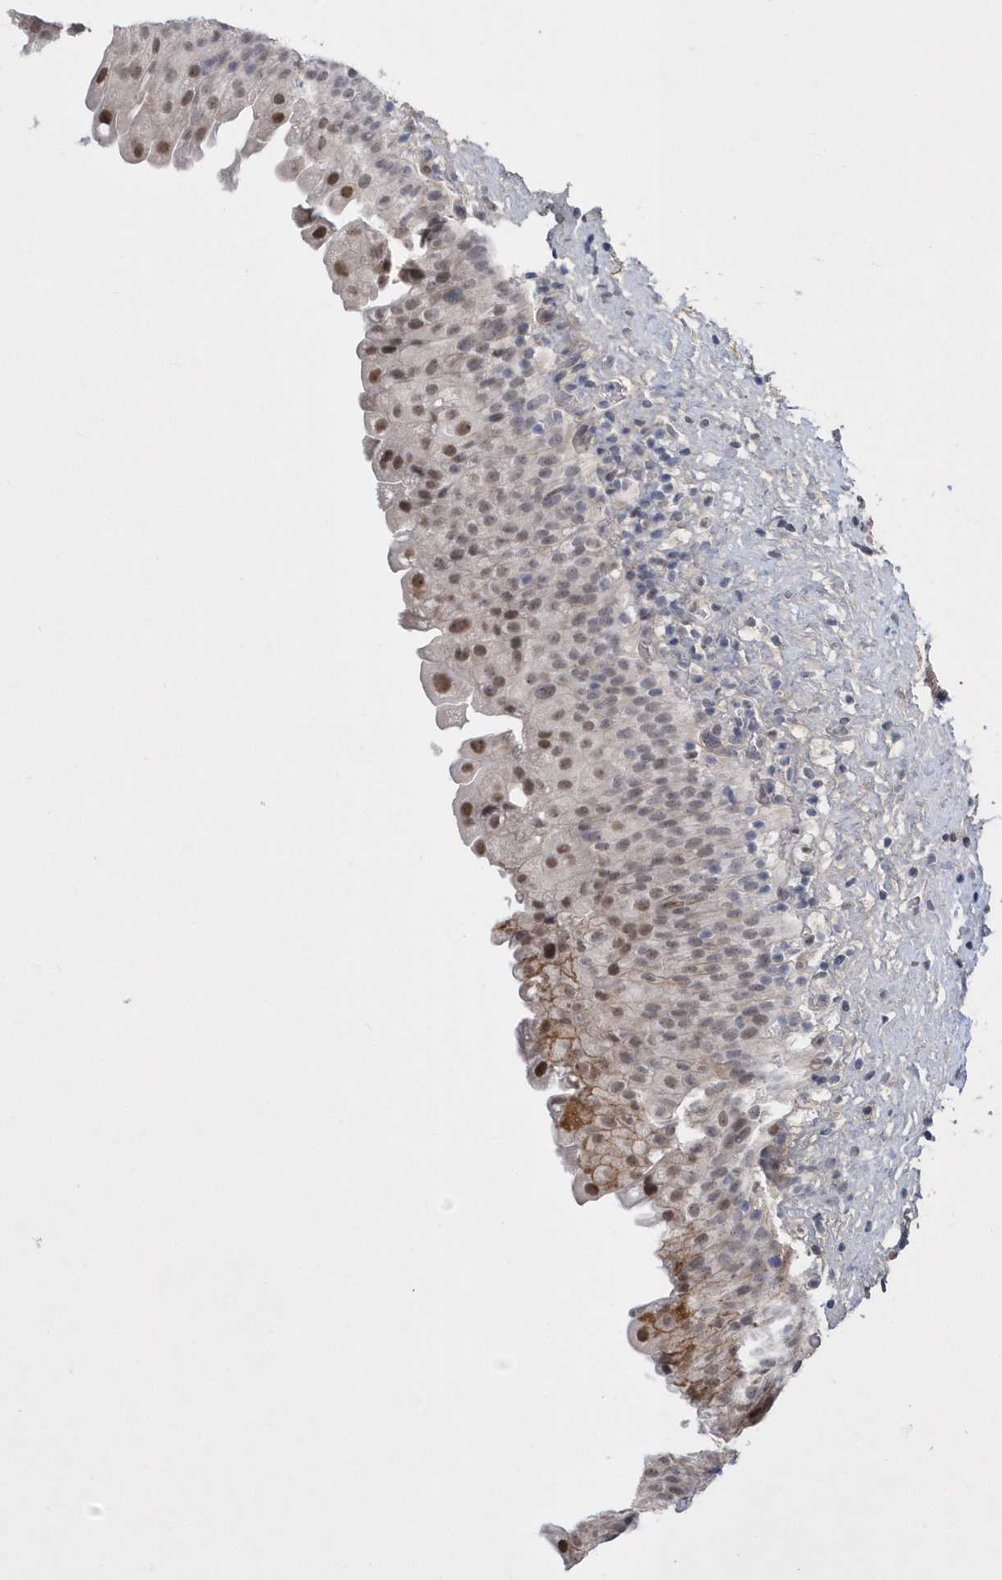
{"staining": {"intensity": "strong", "quantity": "<25%", "location": "nuclear"}, "tissue": "urinary bladder", "cell_type": "Urothelial cells", "image_type": "normal", "snomed": [{"axis": "morphology", "description": "Normal tissue, NOS"}, {"axis": "topography", "description": "Urinary bladder"}], "caption": "IHC (DAB) staining of unremarkable human urinary bladder displays strong nuclear protein positivity in approximately <25% of urothelial cells.", "gene": "FAM217A", "patient": {"sex": "female", "age": 27}}